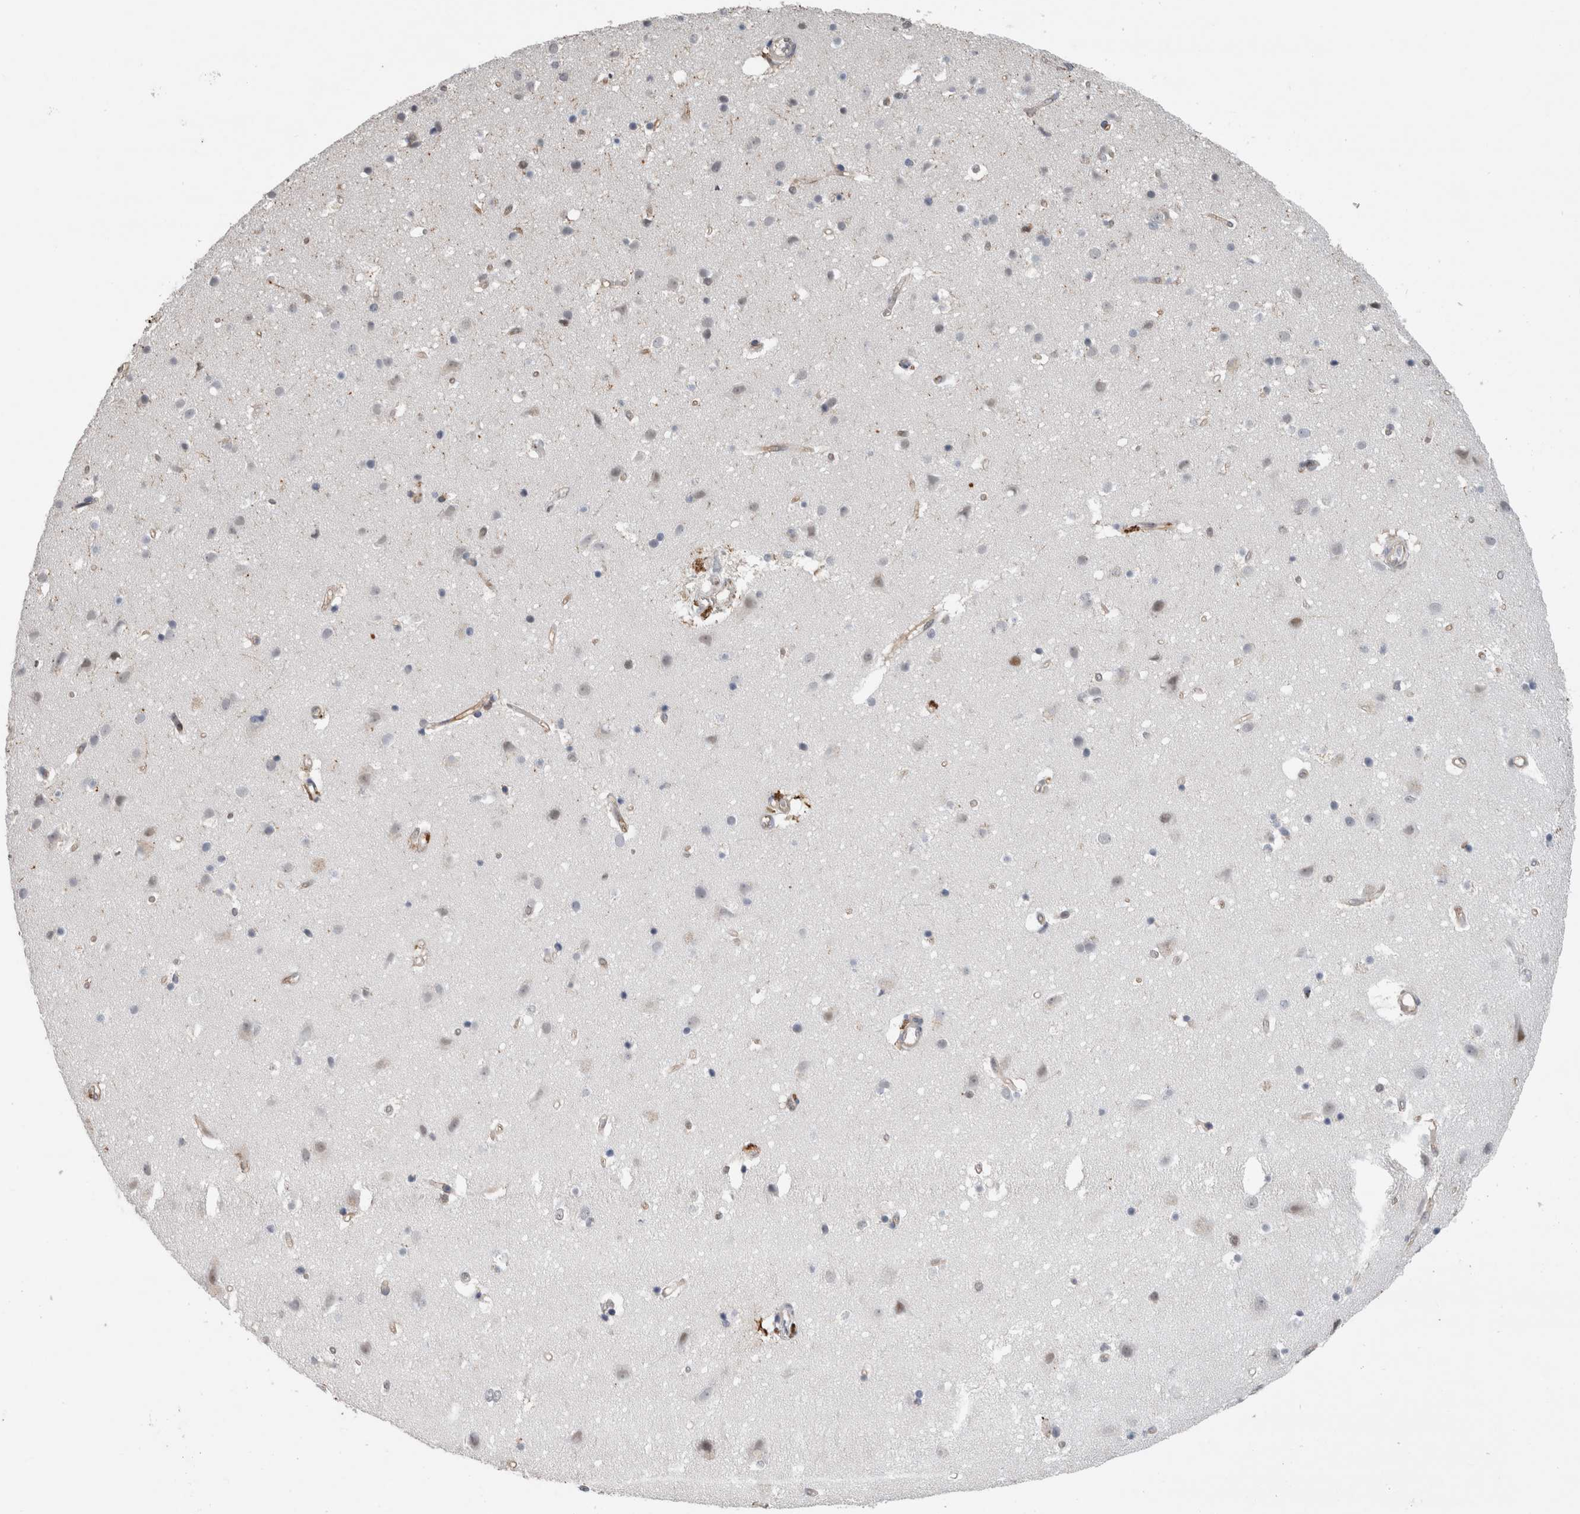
{"staining": {"intensity": "weak", "quantity": "25%-75%", "location": "cytoplasmic/membranous"}, "tissue": "cerebral cortex", "cell_type": "Endothelial cells", "image_type": "normal", "snomed": [{"axis": "morphology", "description": "Normal tissue, NOS"}, {"axis": "topography", "description": "Cerebral cortex"}], "caption": "Weak cytoplasmic/membranous expression for a protein is appreciated in about 25%-75% of endothelial cells of normal cerebral cortex using IHC.", "gene": "POLD2", "patient": {"sex": "male", "age": 54}}